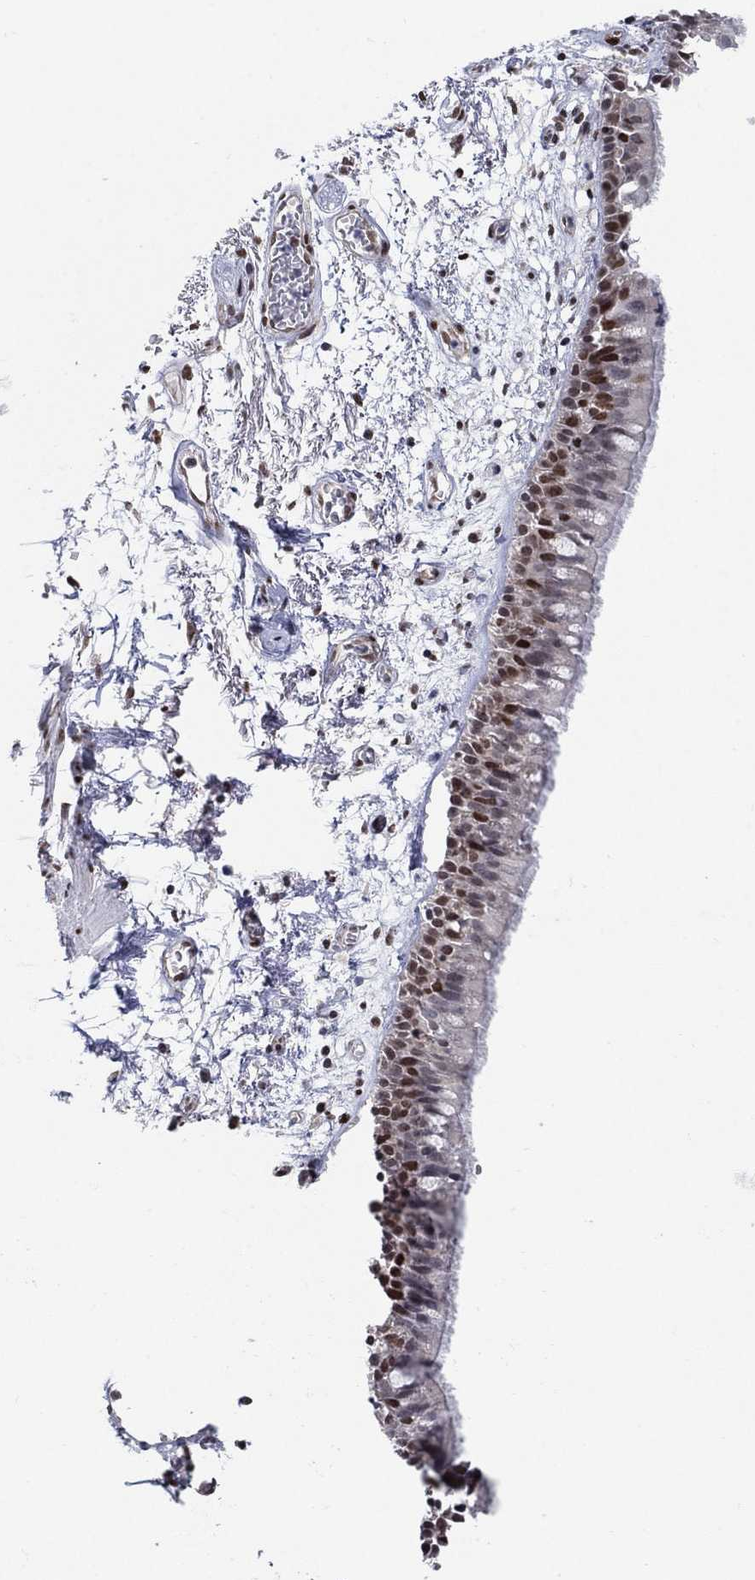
{"staining": {"intensity": "strong", "quantity": "25%-75%", "location": "nuclear"}, "tissue": "bronchus", "cell_type": "Respiratory epithelial cells", "image_type": "normal", "snomed": [{"axis": "morphology", "description": "Normal tissue, NOS"}, {"axis": "morphology", "description": "Squamous cell carcinoma, NOS"}, {"axis": "topography", "description": "Cartilage tissue"}, {"axis": "topography", "description": "Bronchus"}, {"axis": "topography", "description": "Lung"}], "caption": "Immunohistochemical staining of unremarkable bronchus exhibits high levels of strong nuclear expression in approximately 25%-75% of respiratory epithelial cells.", "gene": "CENPE", "patient": {"sex": "male", "age": 66}}